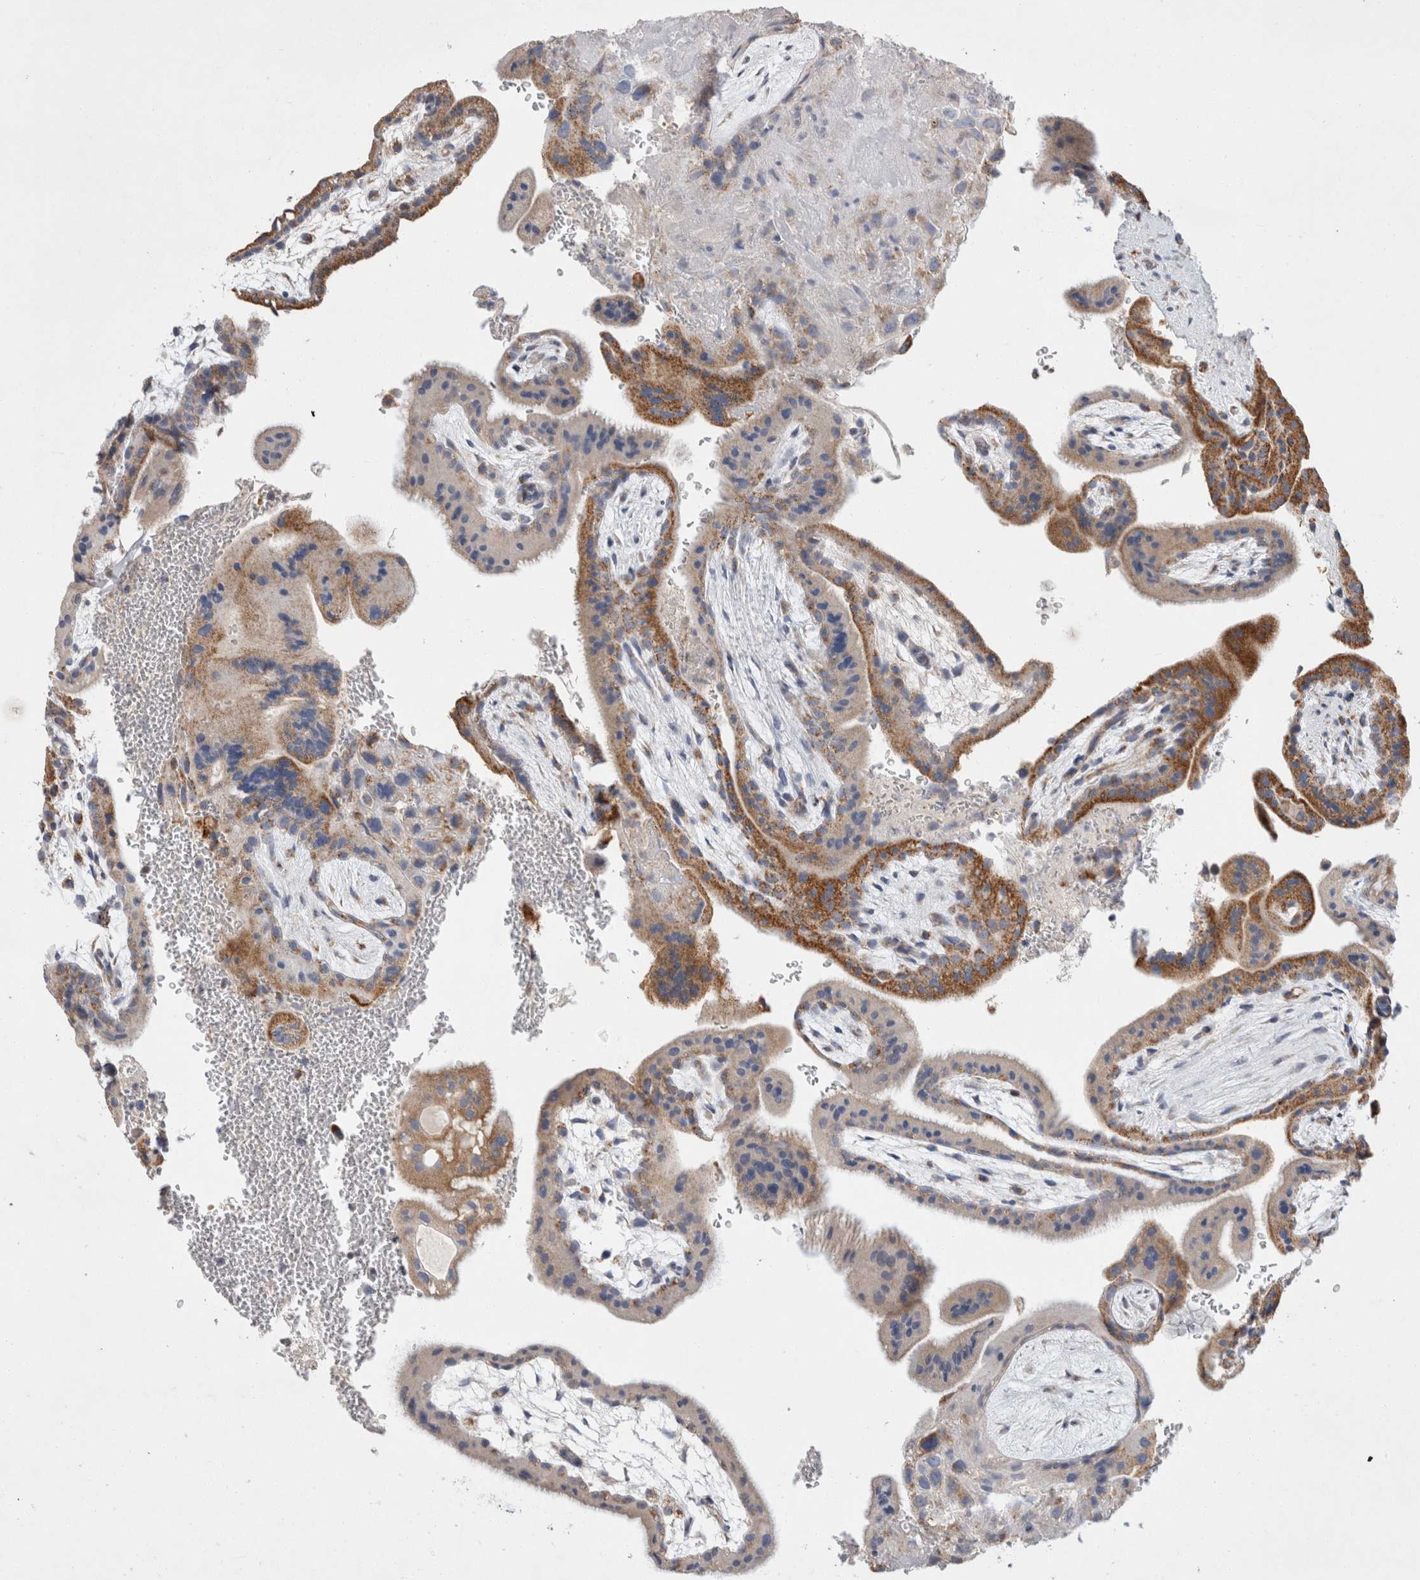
{"staining": {"intensity": "moderate", "quantity": "<25%", "location": "cytoplasmic/membranous"}, "tissue": "placenta", "cell_type": "Decidual cells", "image_type": "normal", "snomed": [{"axis": "morphology", "description": "Normal tissue, NOS"}, {"axis": "topography", "description": "Placenta"}], "caption": "This is a micrograph of immunohistochemistry (IHC) staining of benign placenta, which shows moderate staining in the cytoplasmic/membranous of decidual cells.", "gene": "IARS2", "patient": {"sex": "female", "age": 35}}